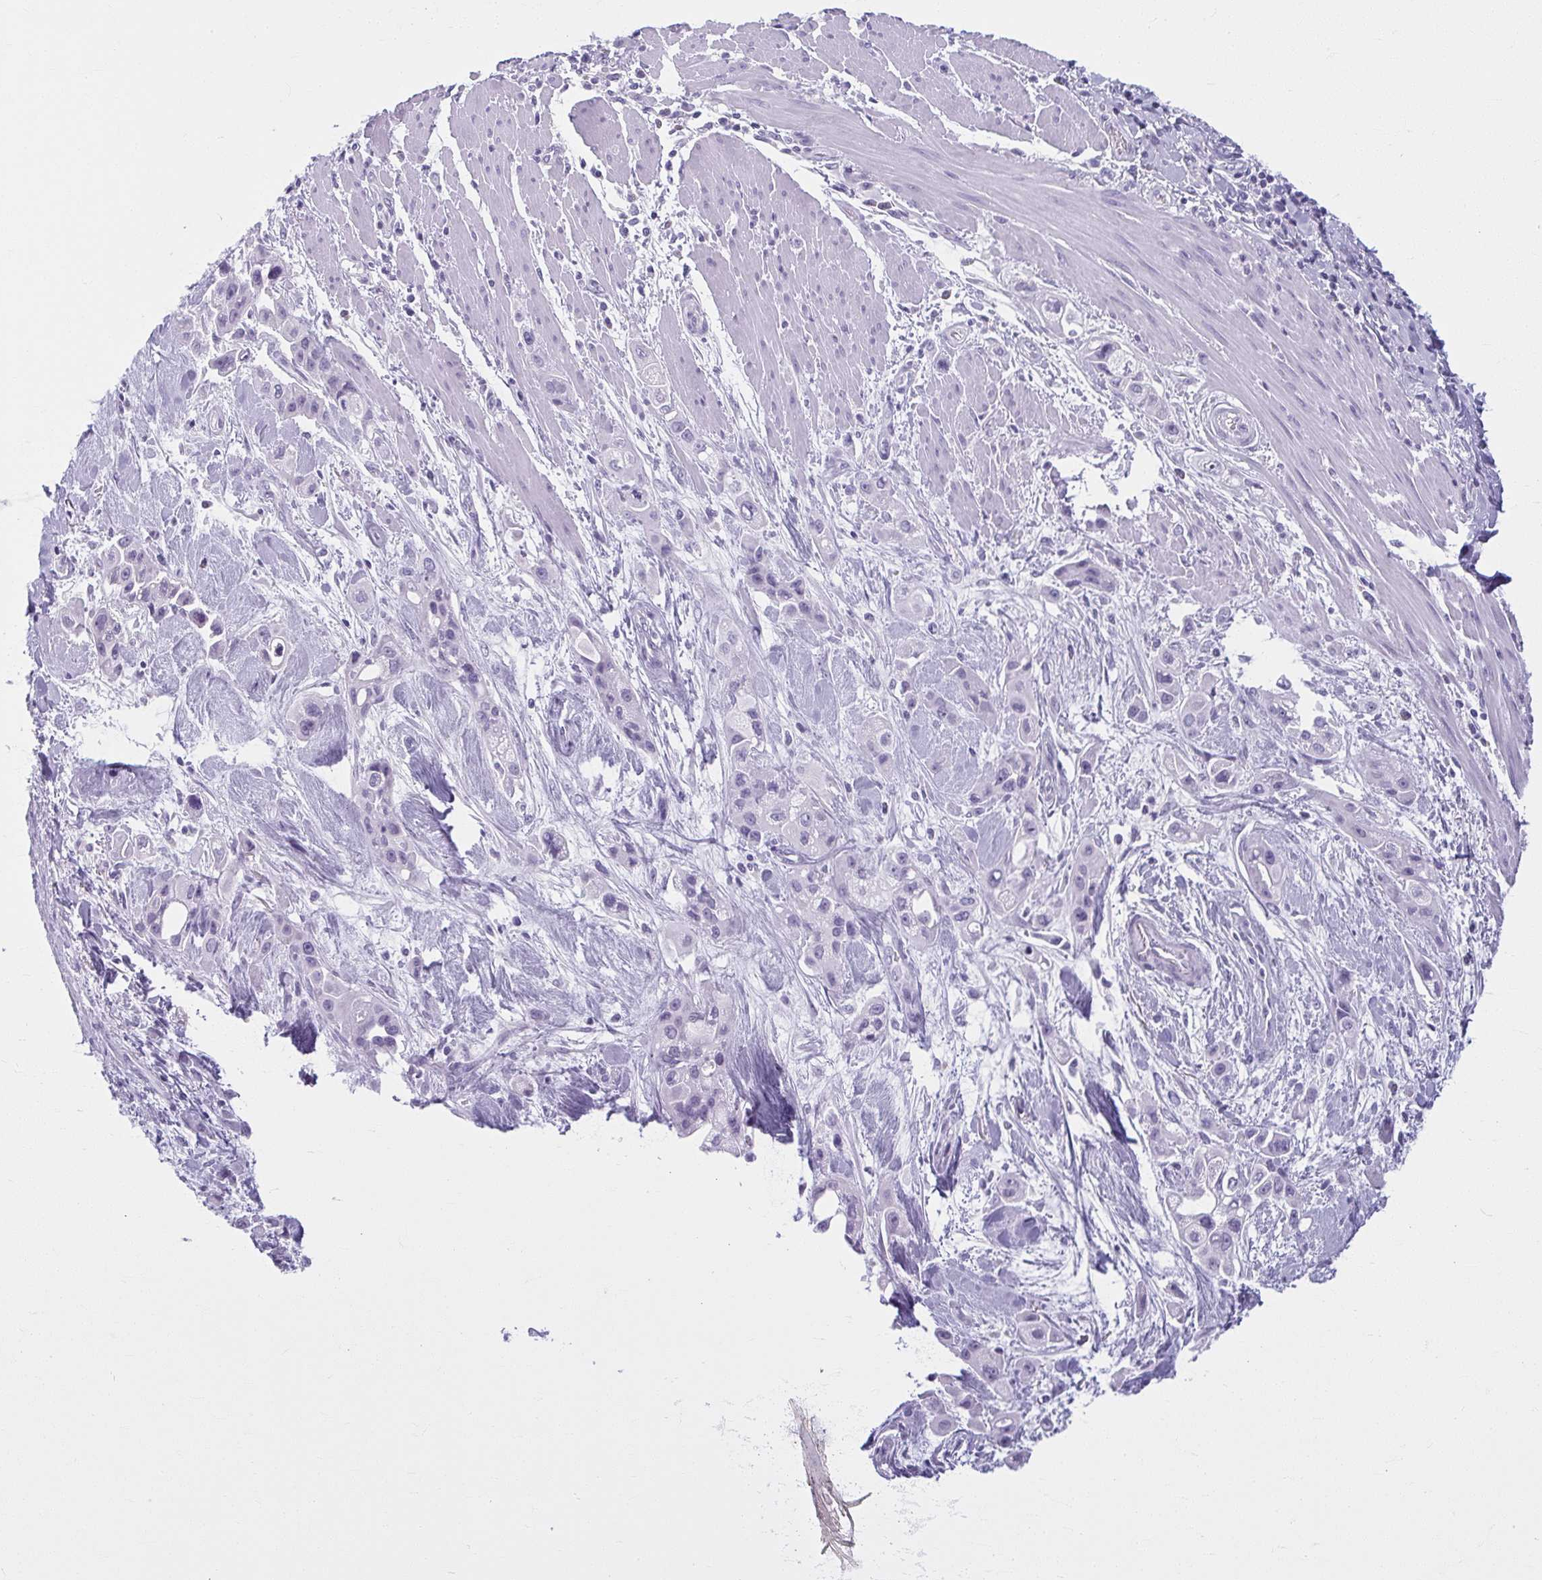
{"staining": {"intensity": "negative", "quantity": "none", "location": "none"}, "tissue": "pancreatic cancer", "cell_type": "Tumor cells", "image_type": "cancer", "snomed": [{"axis": "morphology", "description": "Adenocarcinoma, NOS"}, {"axis": "topography", "description": "Pancreas"}], "caption": "Pancreatic cancer (adenocarcinoma) stained for a protein using immunohistochemistry reveals no expression tumor cells.", "gene": "MOBP", "patient": {"sex": "female", "age": 66}}